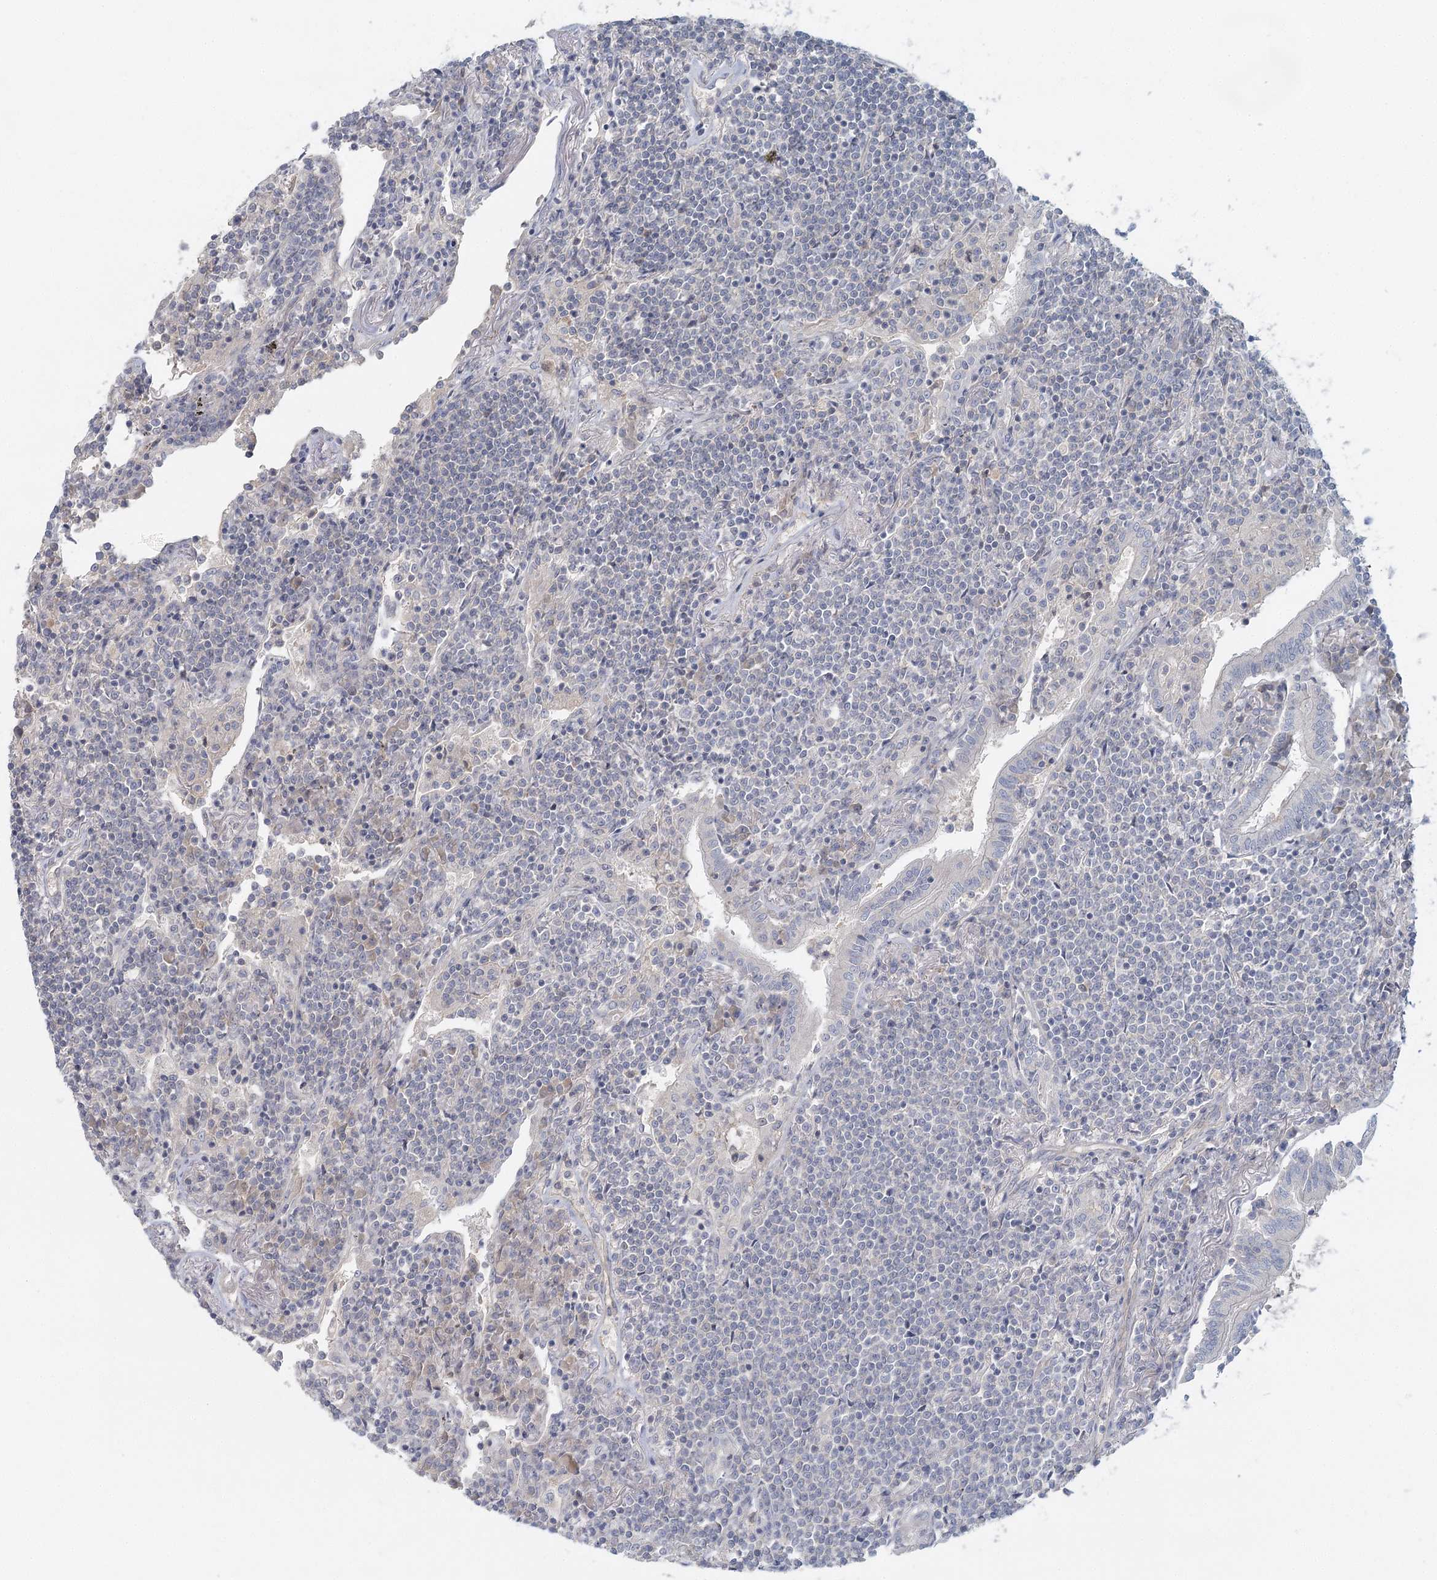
{"staining": {"intensity": "negative", "quantity": "none", "location": "none"}, "tissue": "lymphoma", "cell_type": "Tumor cells", "image_type": "cancer", "snomed": [{"axis": "morphology", "description": "Malignant lymphoma, non-Hodgkin's type, Low grade"}, {"axis": "topography", "description": "Lung"}], "caption": "This is a histopathology image of immunohistochemistry (IHC) staining of low-grade malignant lymphoma, non-Hodgkin's type, which shows no staining in tumor cells. The staining was performed using DAB to visualize the protein expression in brown, while the nuclei were stained in blue with hematoxylin (Magnification: 20x).", "gene": "DNMBP", "patient": {"sex": "female", "age": 71}}